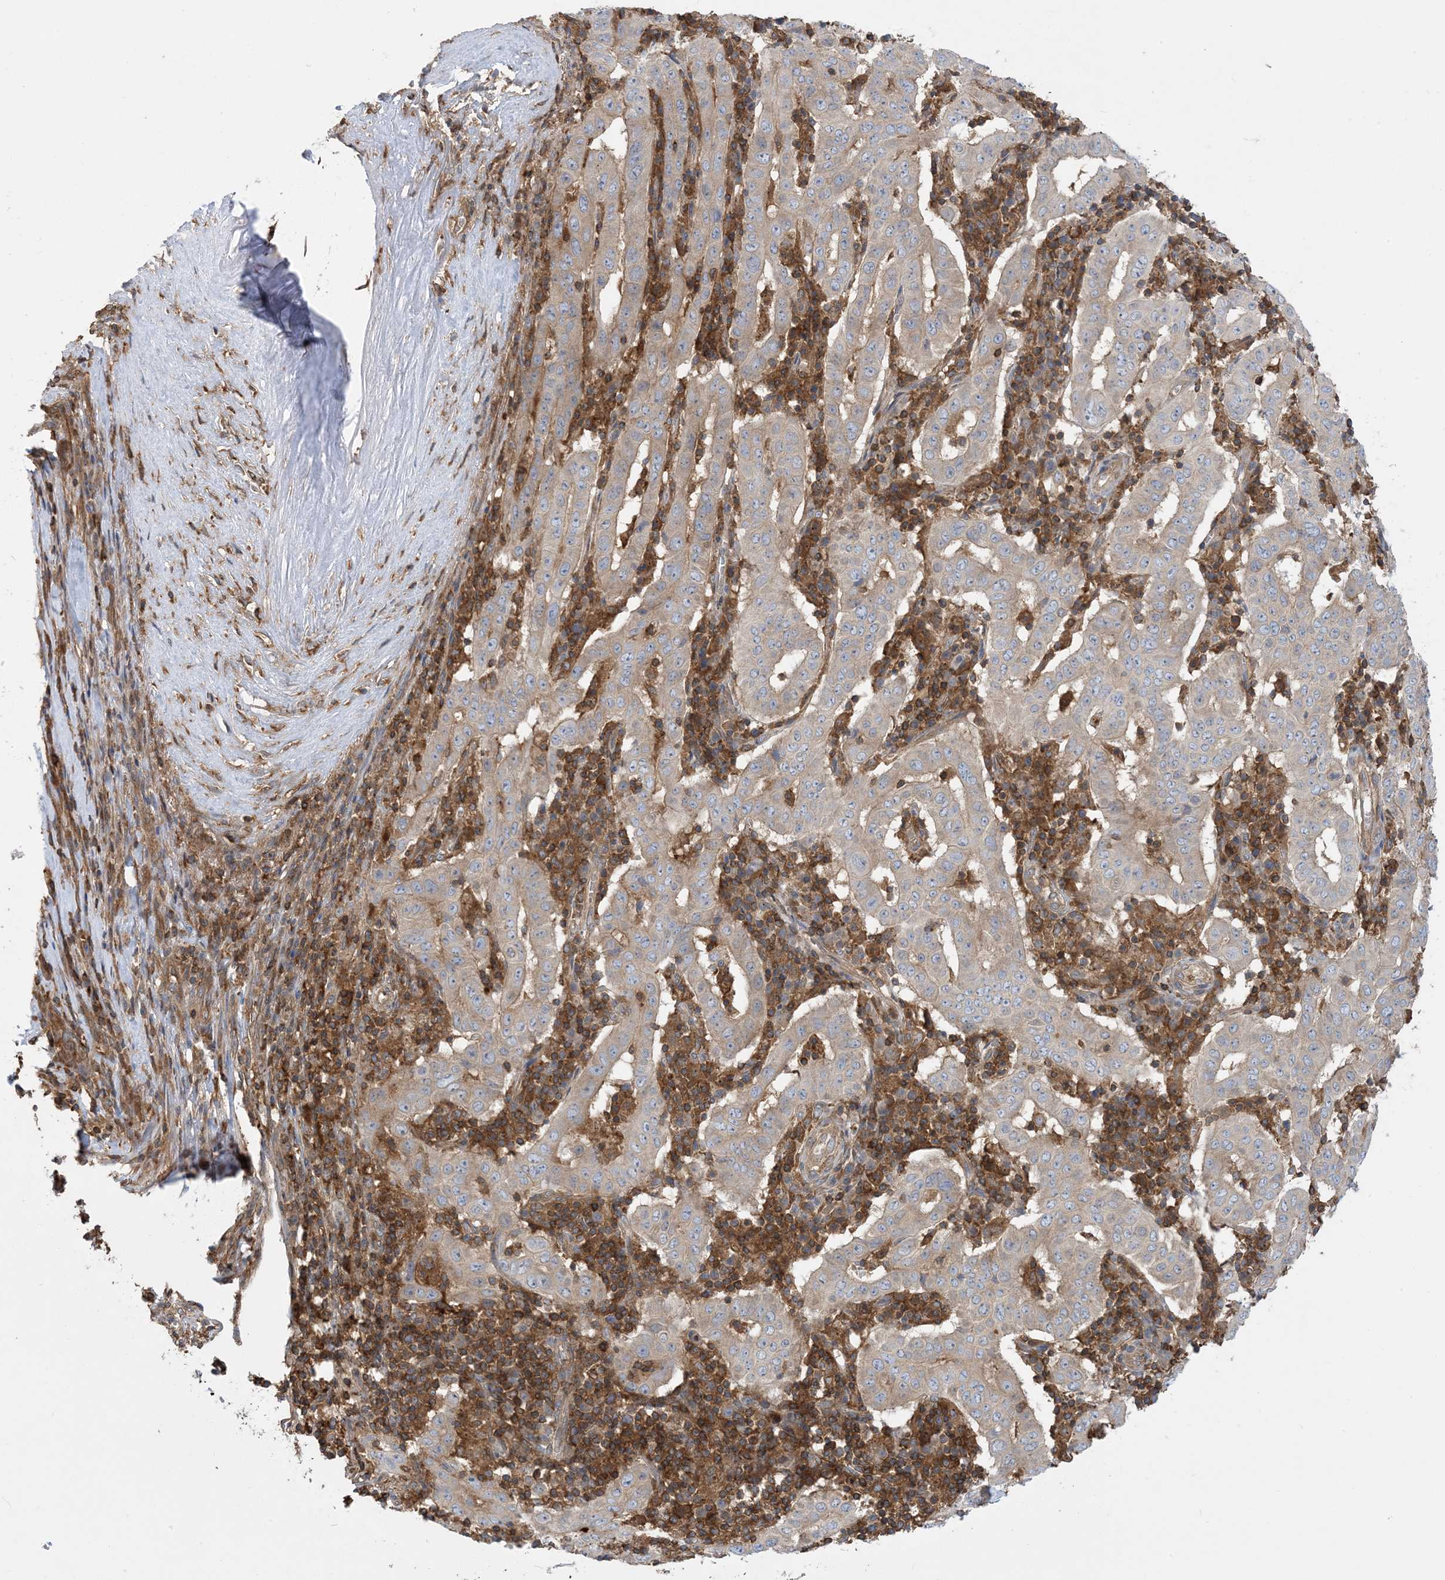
{"staining": {"intensity": "weak", "quantity": ">75%", "location": "cytoplasmic/membranous"}, "tissue": "pancreatic cancer", "cell_type": "Tumor cells", "image_type": "cancer", "snomed": [{"axis": "morphology", "description": "Adenocarcinoma, NOS"}, {"axis": "topography", "description": "Pancreas"}], "caption": "Protein staining shows weak cytoplasmic/membranous expression in approximately >75% of tumor cells in pancreatic cancer. (brown staining indicates protein expression, while blue staining denotes nuclei).", "gene": "SFMBT2", "patient": {"sex": "male", "age": 63}}